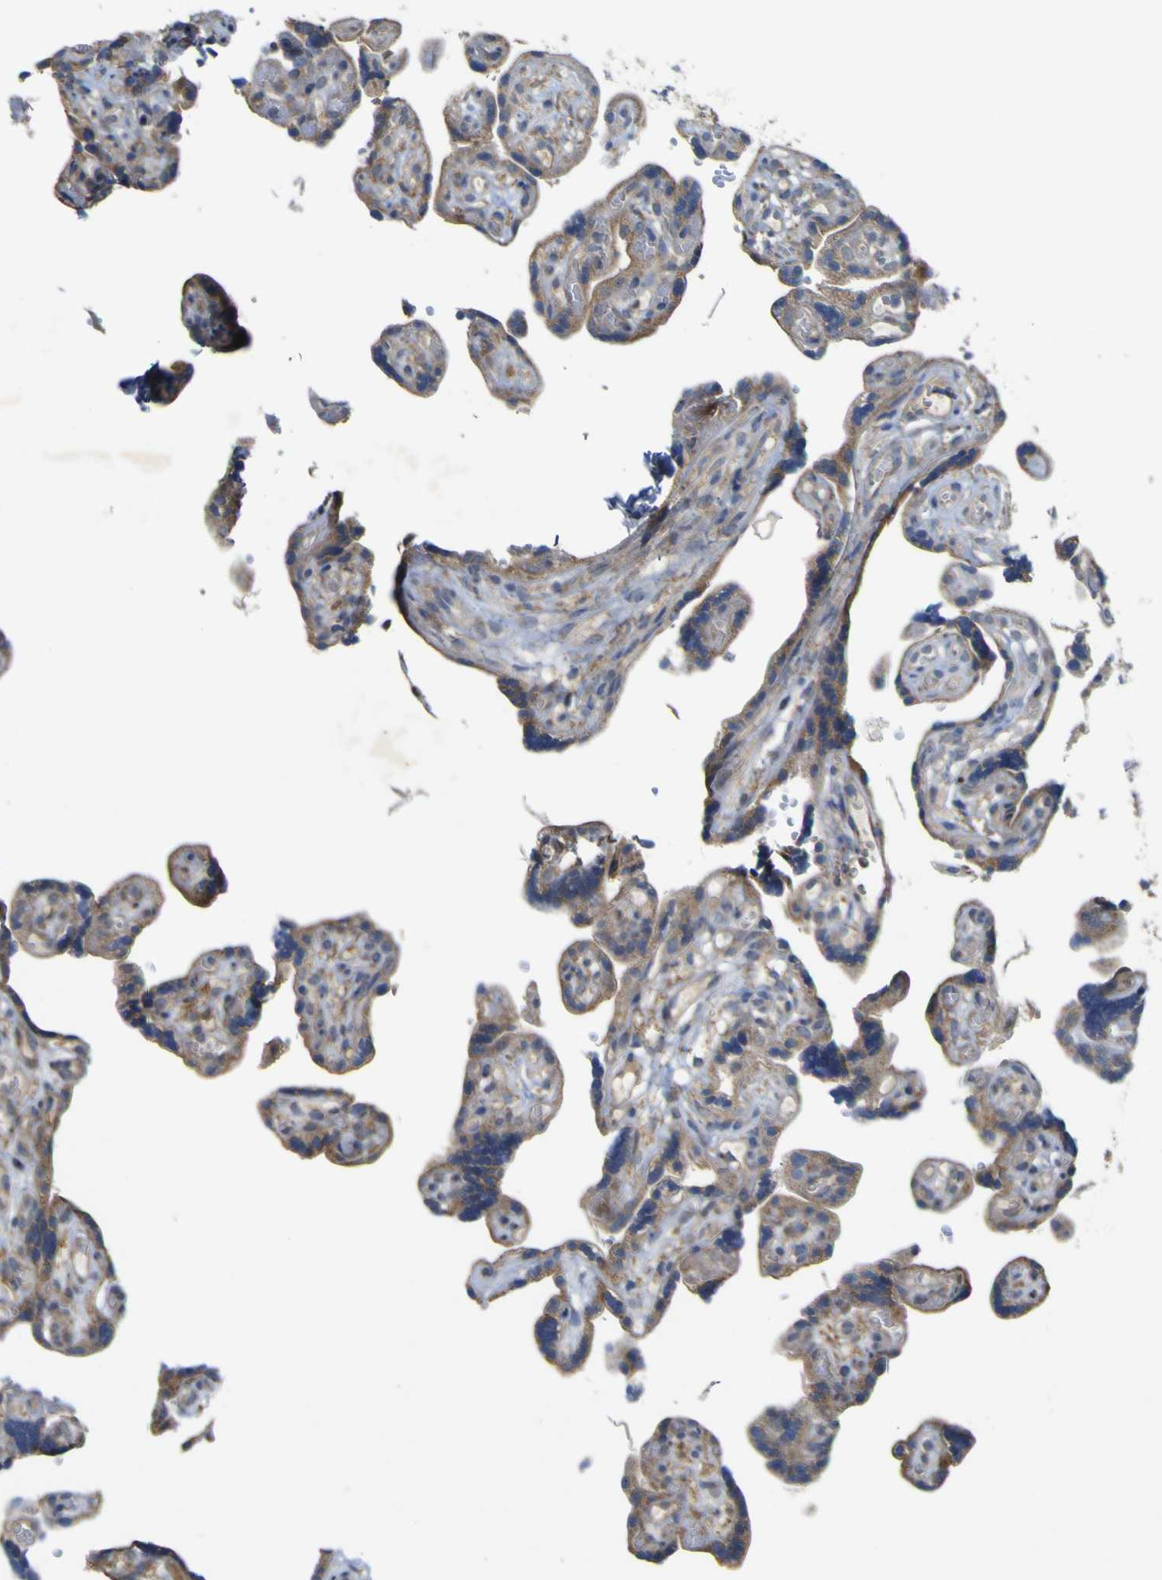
{"staining": {"intensity": "moderate", "quantity": ">75%", "location": "cytoplasmic/membranous"}, "tissue": "placenta", "cell_type": "Decidual cells", "image_type": "normal", "snomed": [{"axis": "morphology", "description": "Normal tissue, NOS"}, {"axis": "topography", "description": "Placenta"}], "caption": "Decidual cells exhibit medium levels of moderate cytoplasmic/membranous staining in about >75% of cells in unremarkable placenta. (Brightfield microscopy of DAB IHC at high magnification).", "gene": "IRAK2", "patient": {"sex": "female", "age": 30}}